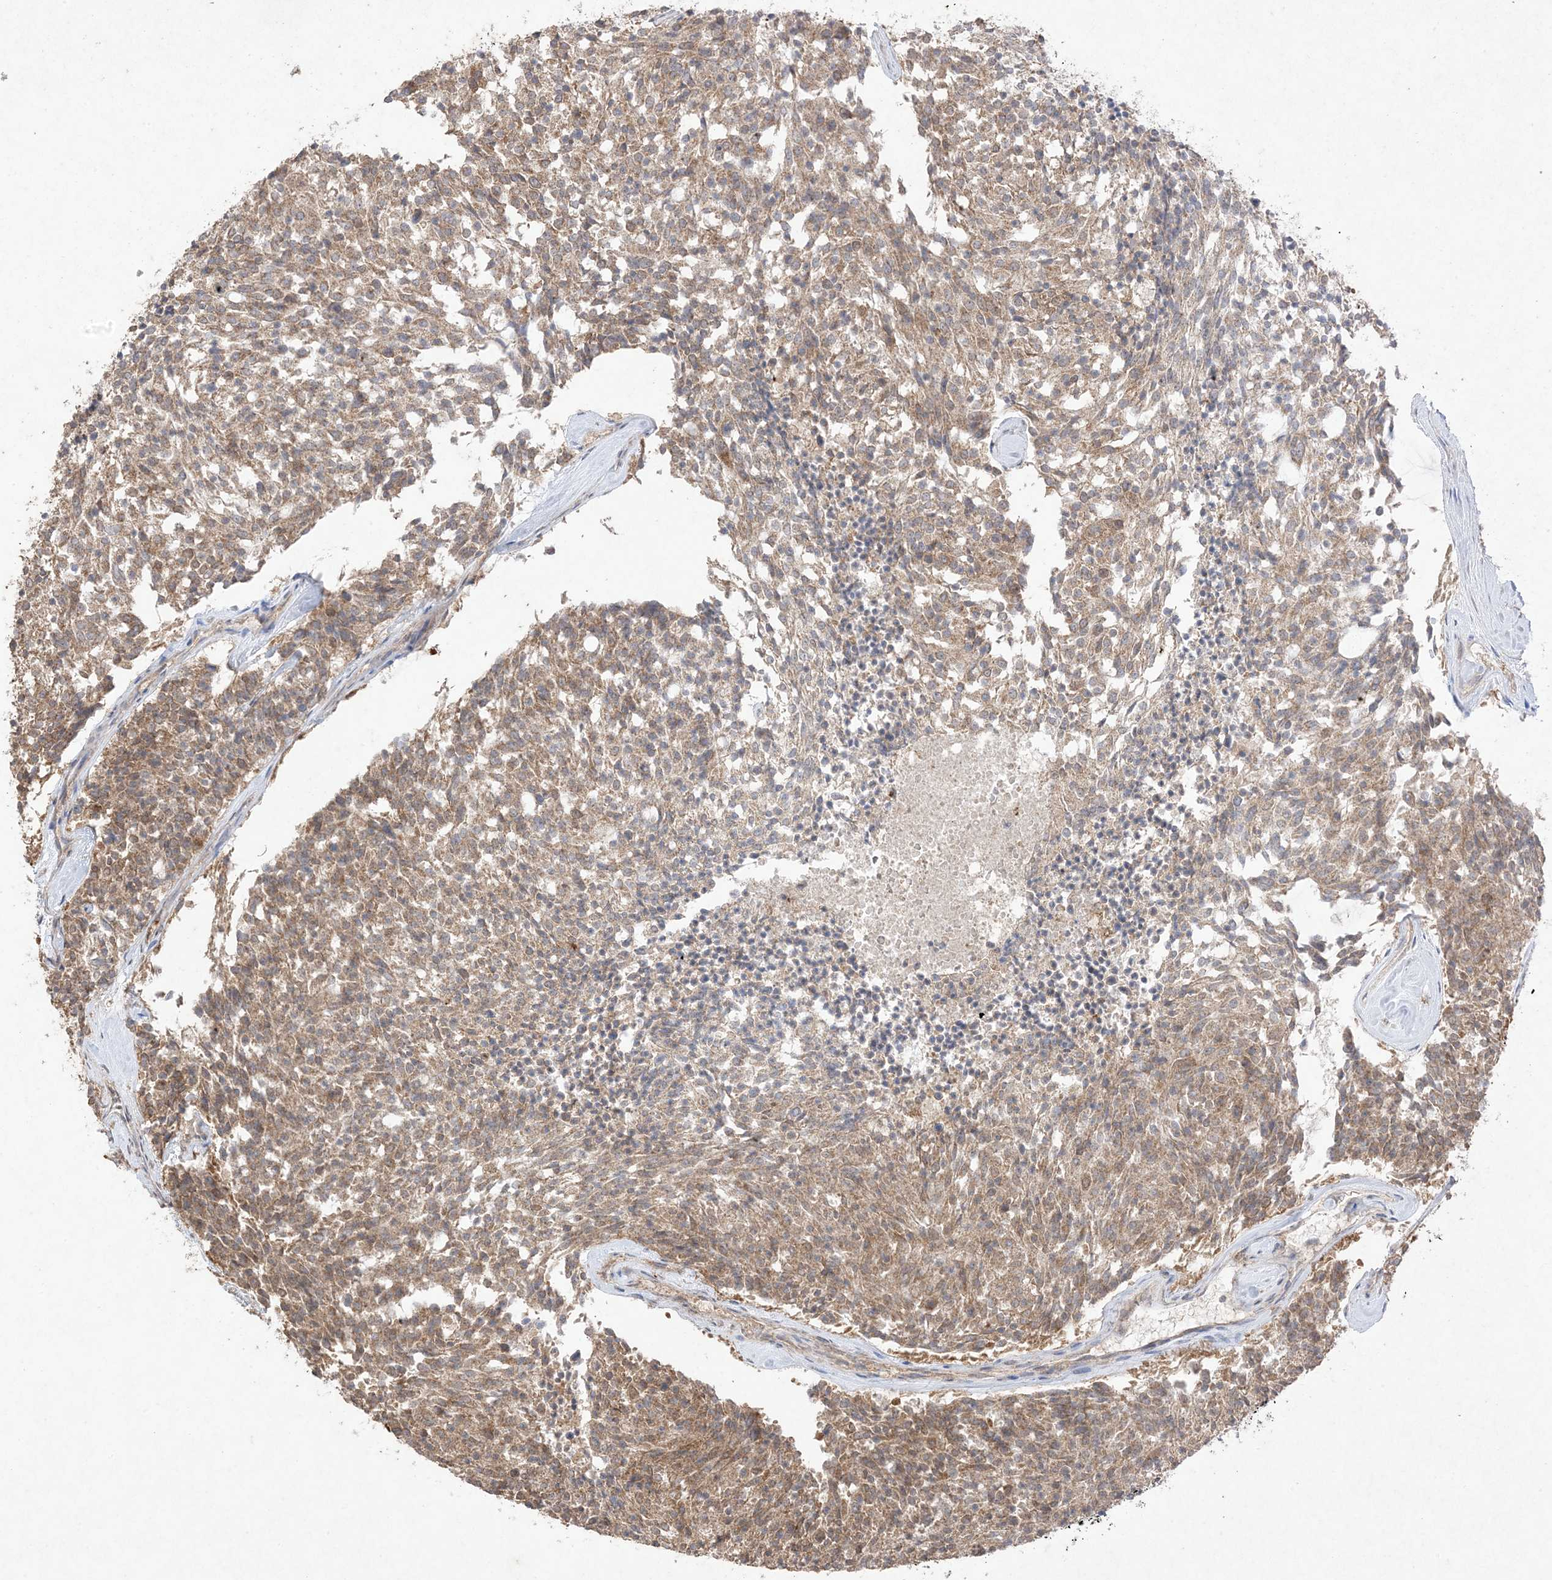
{"staining": {"intensity": "moderate", "quantity": ">75%", "location": "cytoplasmic/membranous"}, "tissue": "carcinoid", "cell_type": "Tumor cells", "image_type": "cancer", "snomed": [{"axis": "morphology", "description": "Carcinoid, malignant, NOS"}, {"axis": "topography", "description": "Pancreas"}], "caption": "Human carcinoid stained for a protein (brown) displays moderate cytoplasmic/membranous positive positivity in approximately >75% of tumor cells.", "gene": "UBE2C", "patient": {"sex": "female", "age": 54}}